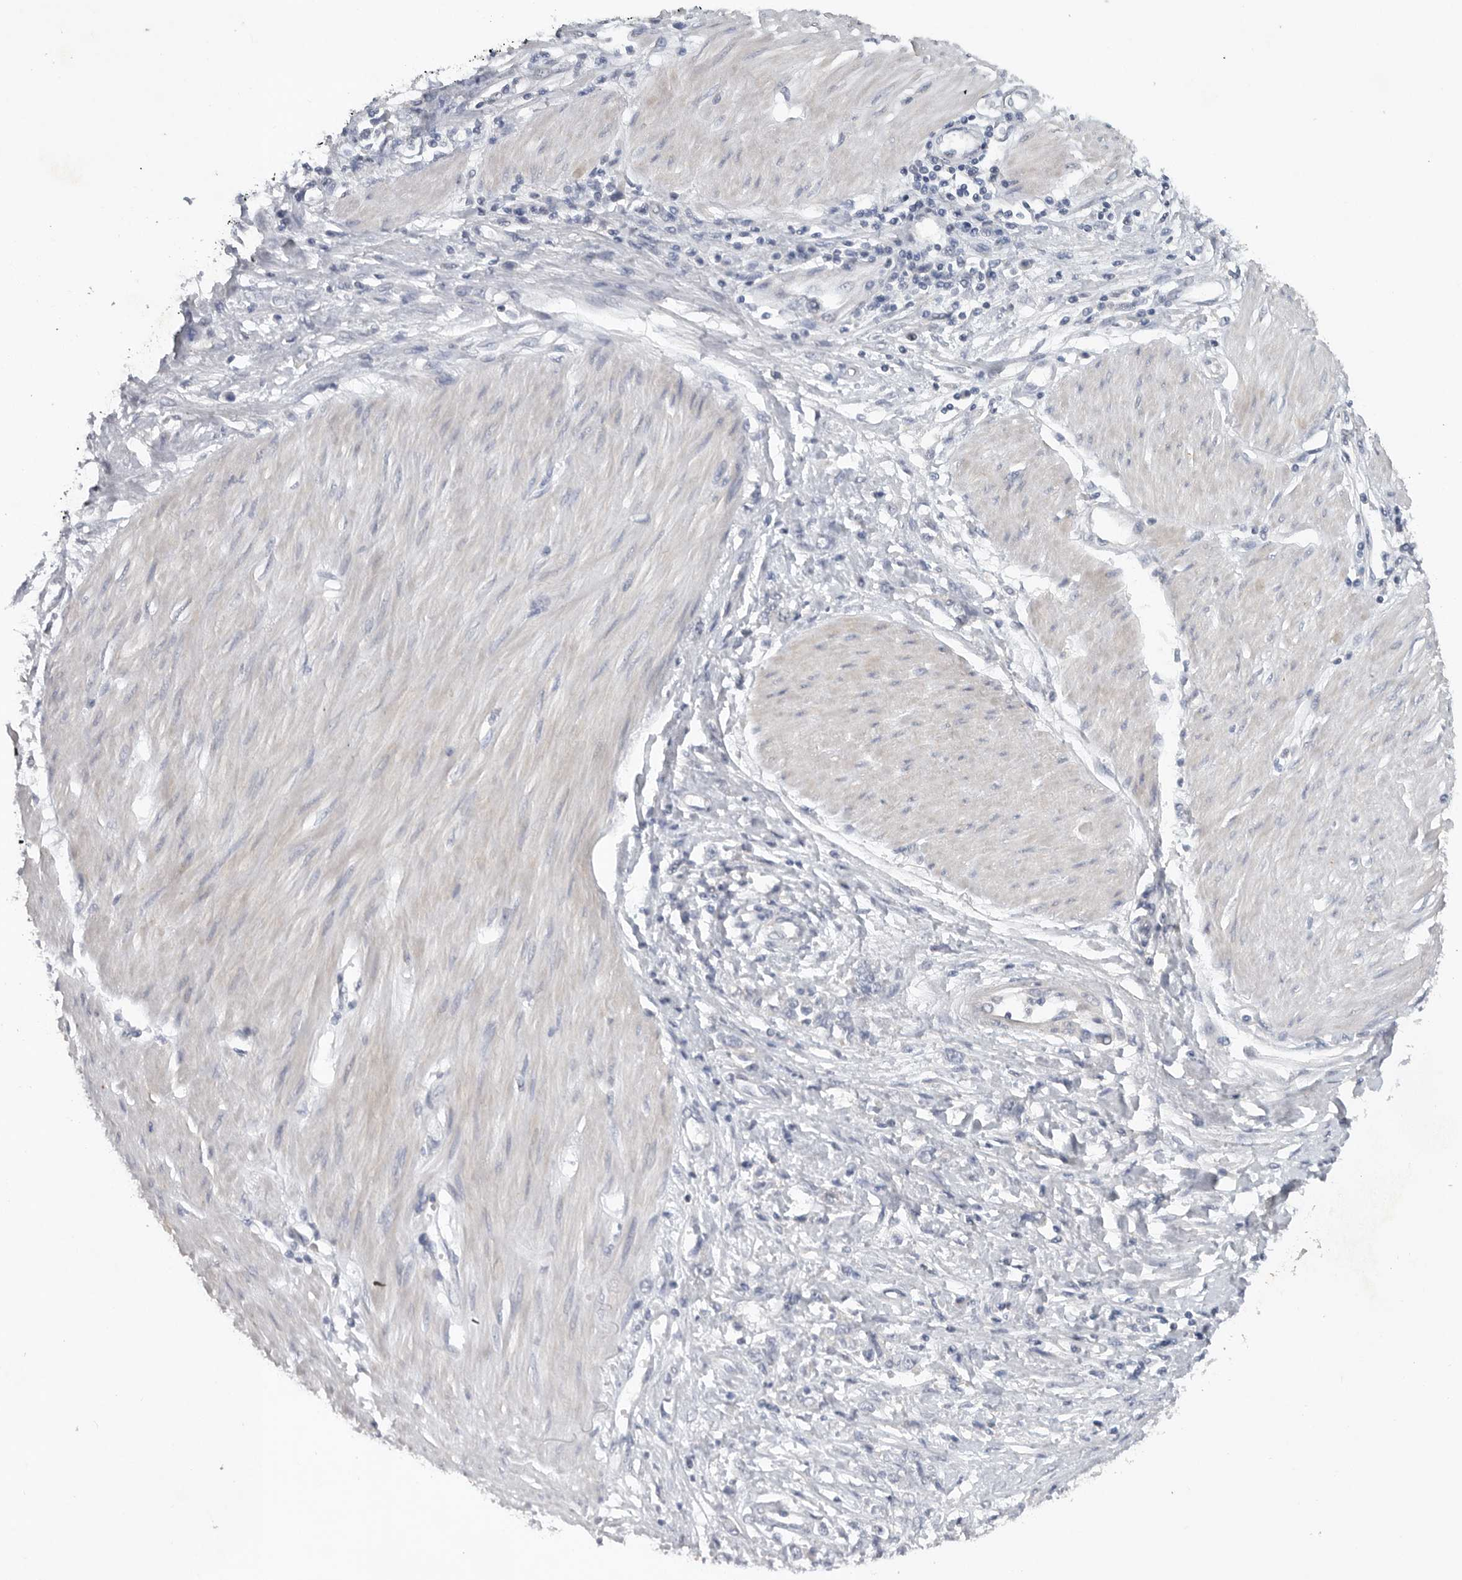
{"staining": {"intensity": "negative", "quantity": "none", "location": "none"}, "tissue": "stomach cancer", "cell_type": "Tumor cells", "image_type": "cancer", "snomed": [{"axis": "morphology", "description": "Adenocarcinoma, NOS"}, {"axis": "topography", "description": "Stomach"}], "caption": "Immunohistochemical staining of human stomach cancer reveals no significant expression in tumor cells.", "gene": "REG4", "patient": {"sex": "female", "age": 76}}